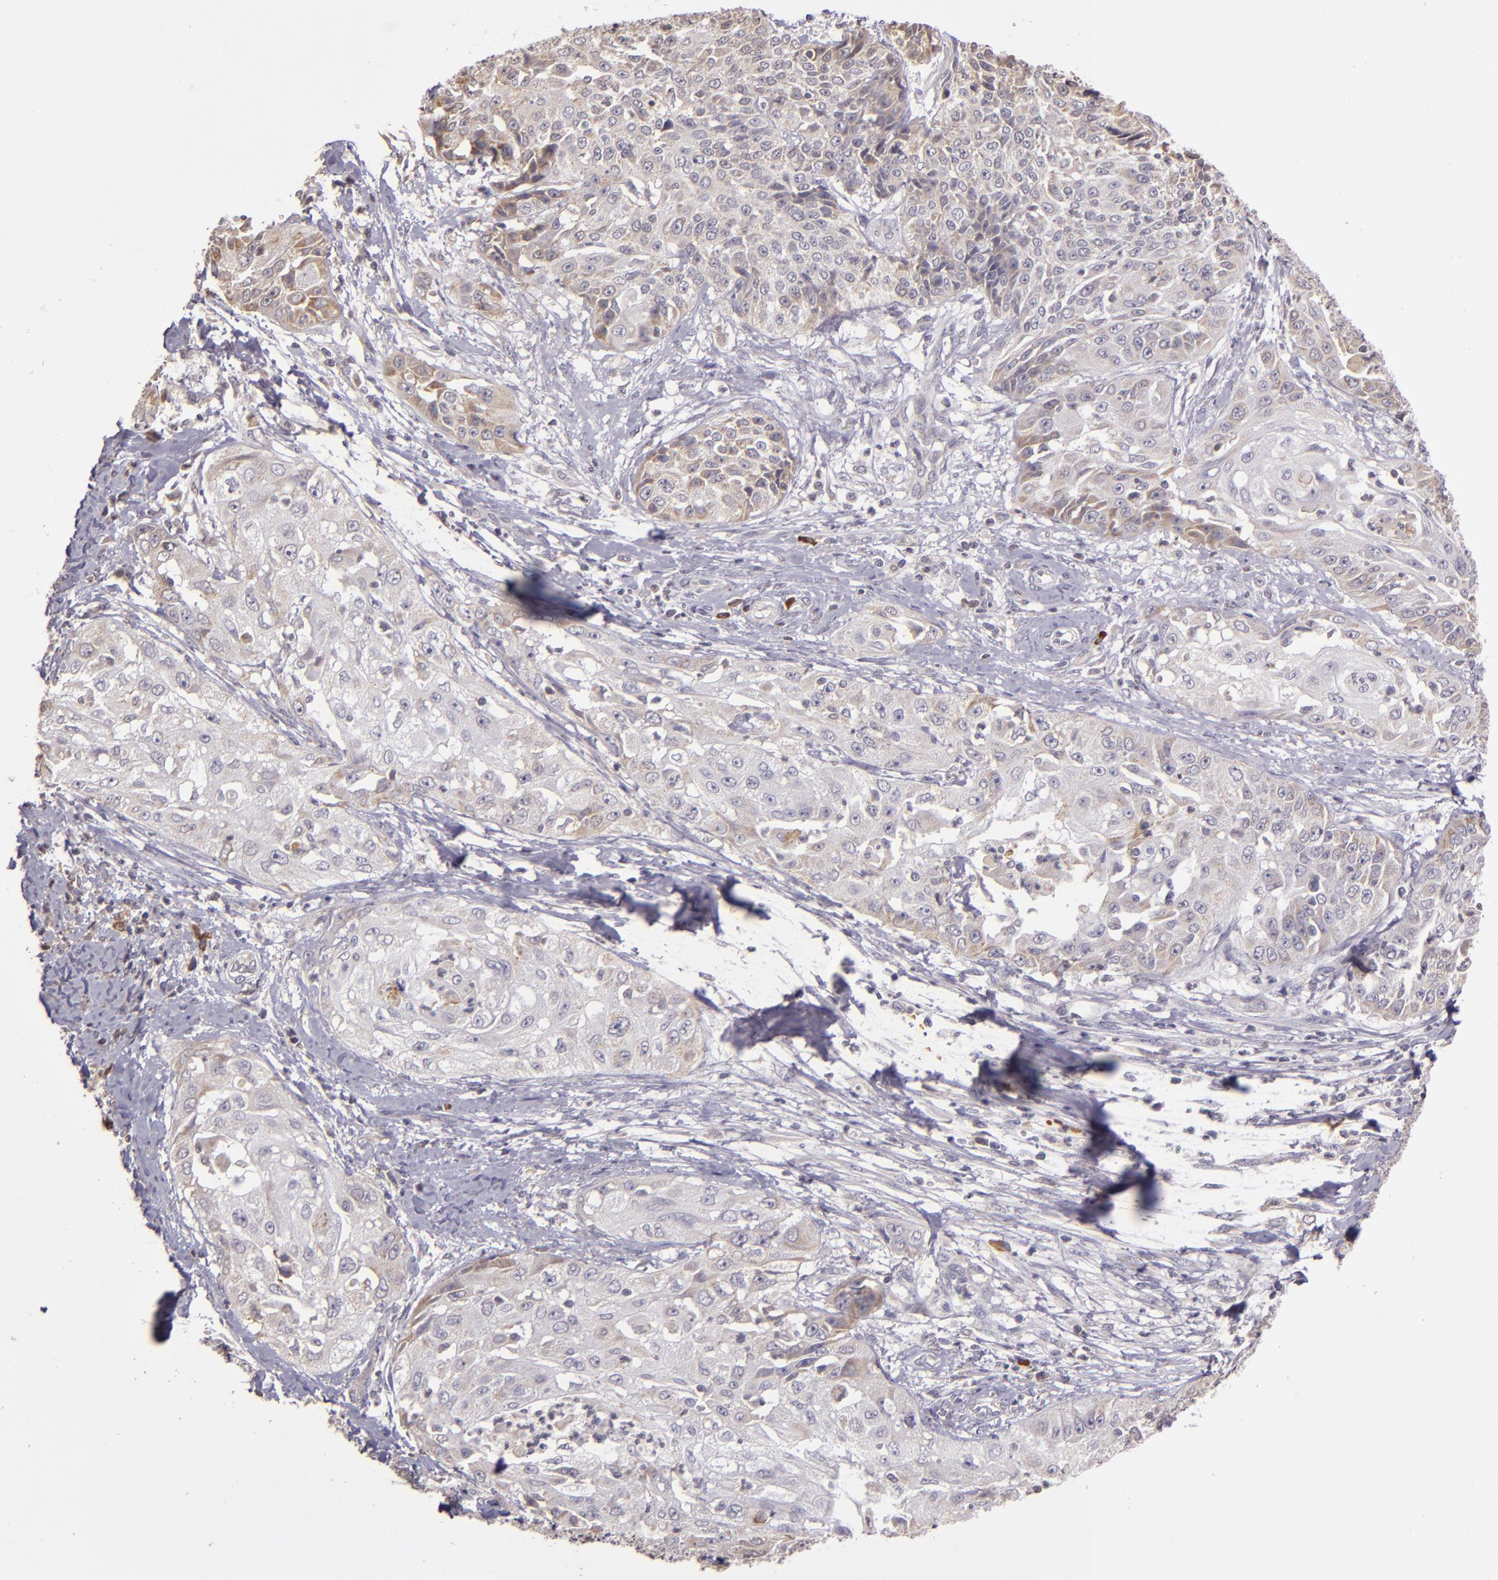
{"staining": {"intensity": "weak", "quantity": "25%-75%", "location": "cytoplasmic/membranous"}, "tissue": "cervical cancer", "cell_type": "Tumor cells", "image_type": "cancer", "snomed": [{"axis": "morphology", "description": "Squamous cell carcinoma, NOS"}, {"axis": "topography", "description": "Cervix"}], "caption": "Immunohistochemical staining of cervical squamous cell carcinoma exhibits low levels of weak cytoplasmic/membranous staining in about 25%-75% of tumor cells.", "gene": "ABL1", "patient": {"sex": "female", "age": 64}}